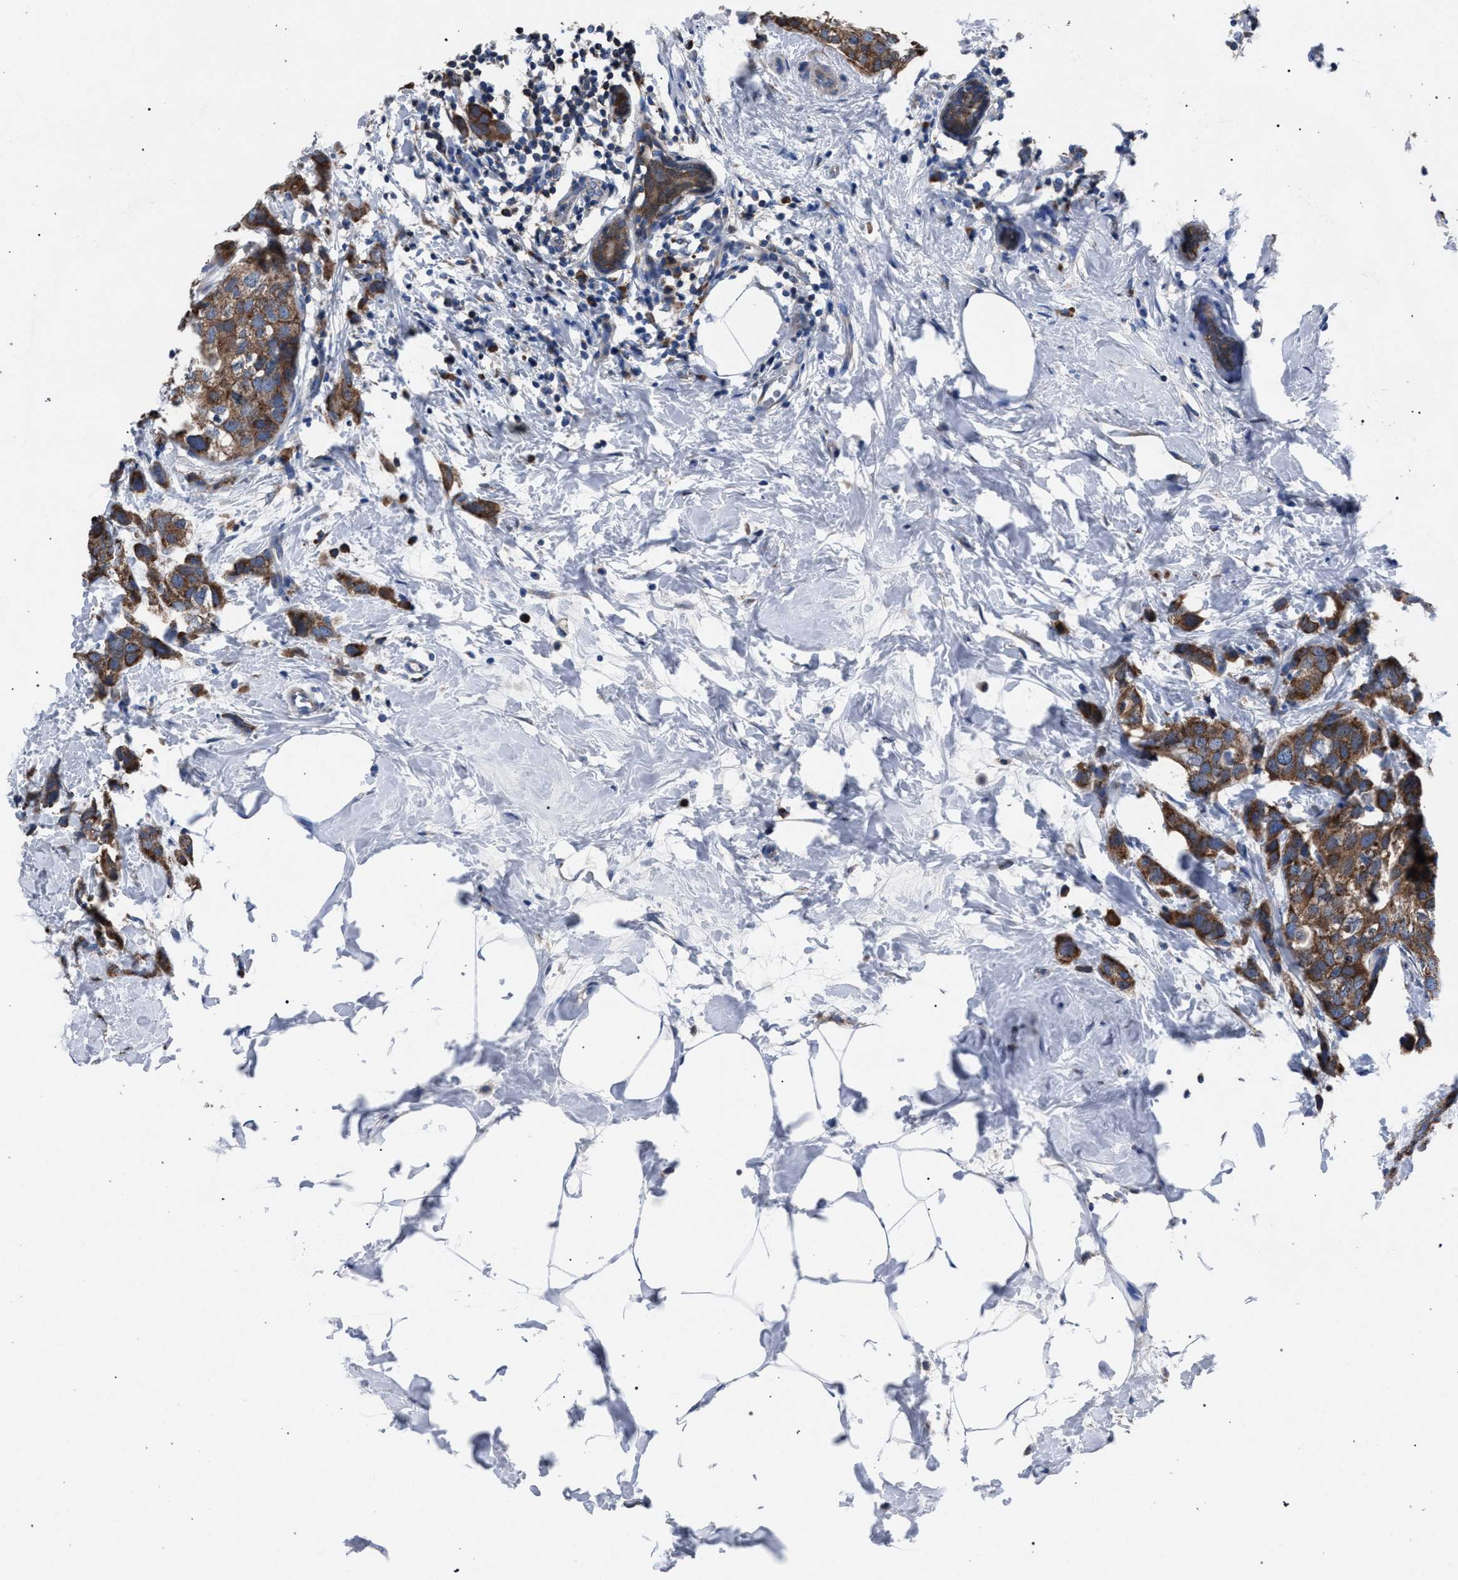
{"staining": {"intensity": "strong", "quantity": ">75%", "location": "cytoplasmic/membranous"}, "tissue": "breast cancer", "cell_type": "Tumor cells", "image_type": "cancer", "snomed": [{"axis": "morphology", "description": "Normal tissue, NOS"}, {"axis": "morphology", "description": "Duct carcinoma"}, {"axis": "topography", "description": "Breast"}], "caption": "Infiltrating ductal carcinoma (breast) stained for a protein (brown) displays strong cytoplasmic/membranous positive expression in about >75% of tumor cells.", "gene": "CRYZ", "patient": {"sex": "female", "age": 50}}